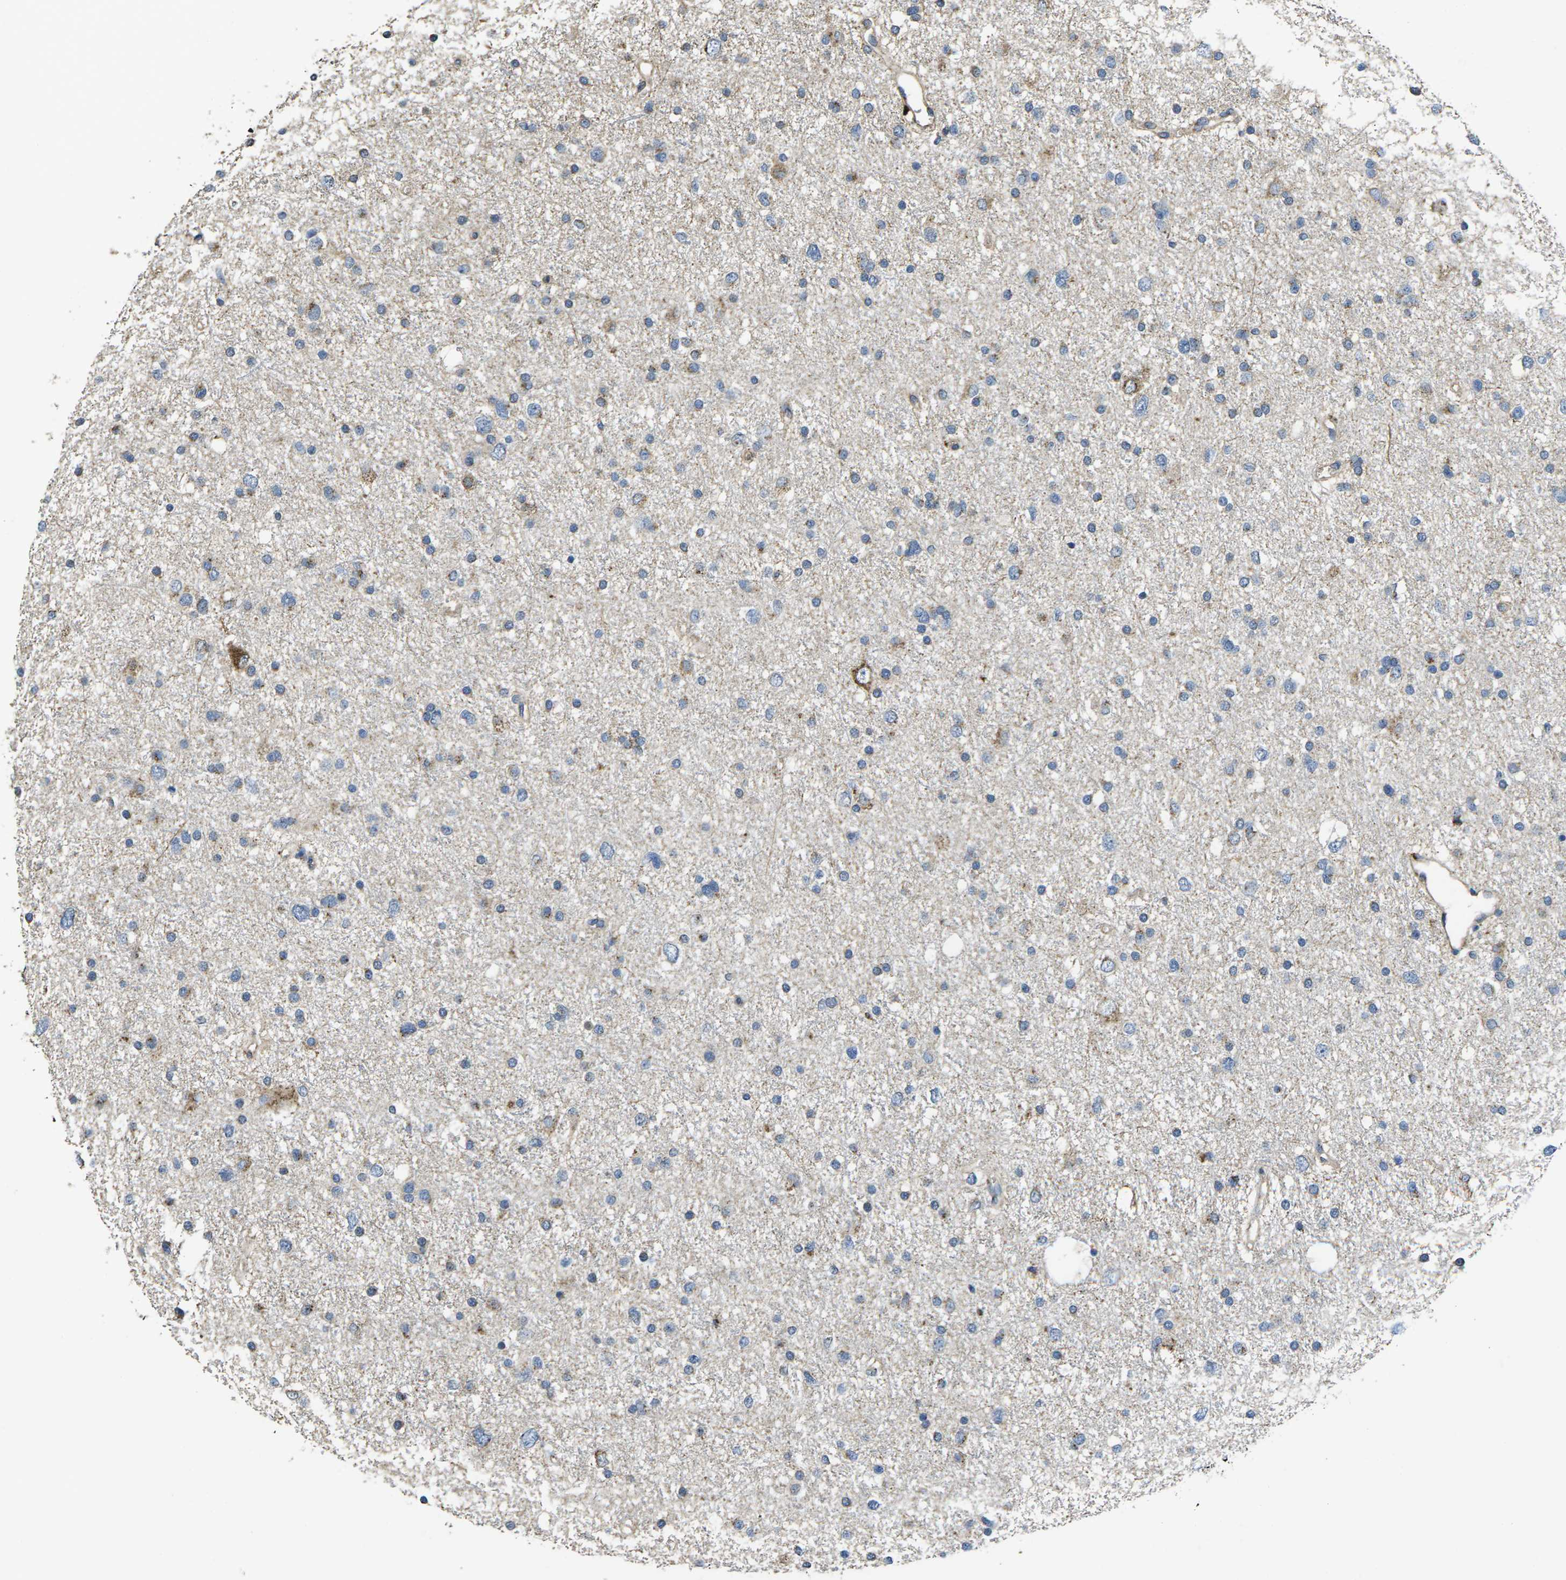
{"staining": {"intensity": "weak", "quantity": "<25%", "location": "cytoplasmic/membranous"}, "tissue": "glioma", "cell_type": "Tumor cells", "image_type": "cancer", "snomed": [{"axis": "morphology", "description": "Glioma, malignant, Low grade"}, {"axis": "topography", "description": "Brain"}], "caption": "A photomicrograph of glioma stained for a protein reveals no brown staining in tumor cells.", "gene": "B4GAT1", "patient": {"sex": "female", "age": 37}}